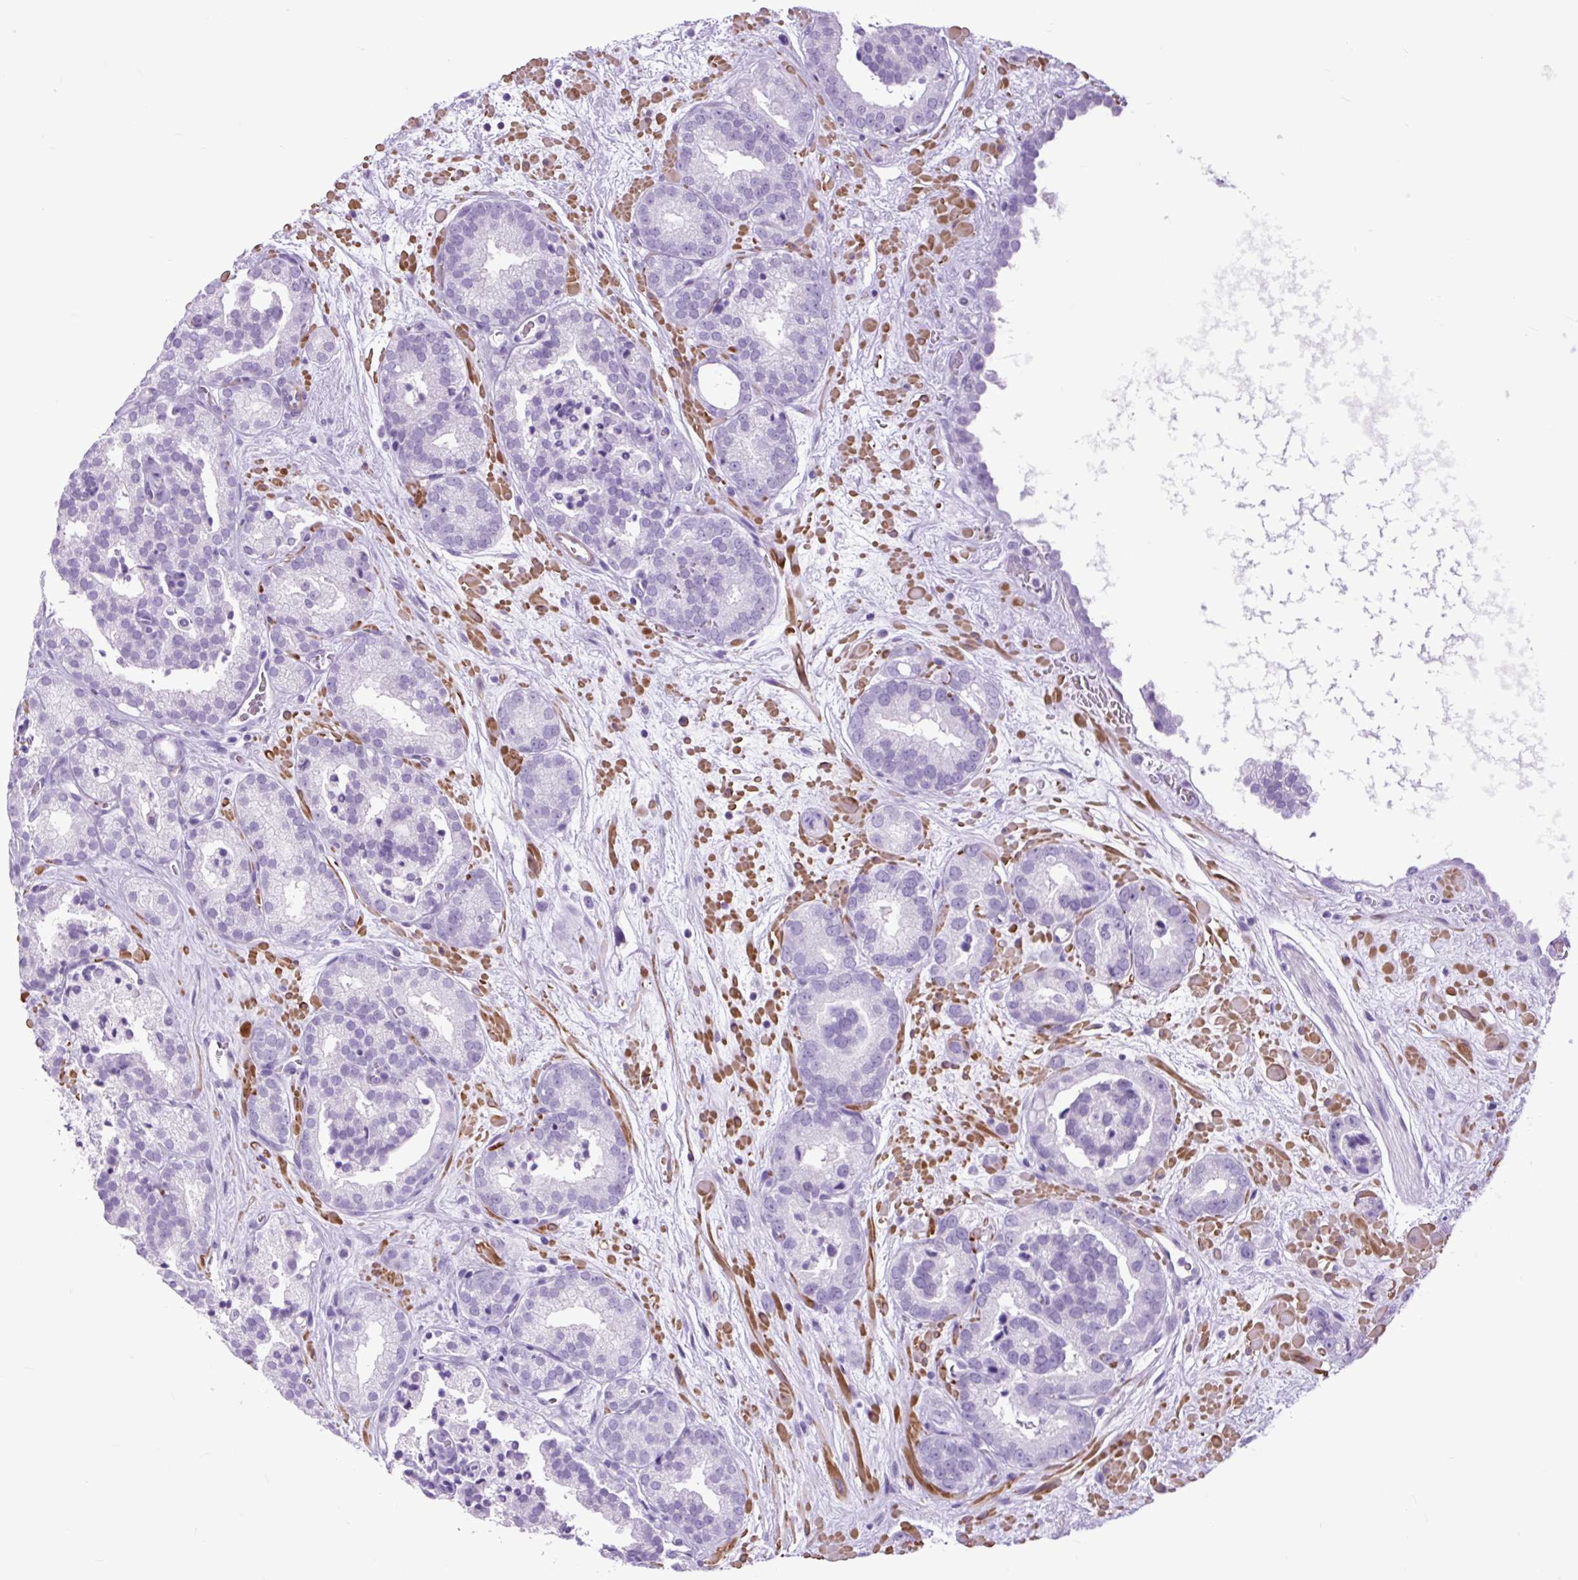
{"staining": {"intensity": "negative", "quantity": "none", "location": "none"}, "tissue": "prostate cancer", "cell_type": "Tumor cells", "image_type": "cancer", "snomed": [{"axis": "morphology", "description": "Adenocarcinoma, High grade"}, {"axis": "topography", "description": "Prostate"}], "caption": "The immunohistochemistry (IHC) image has no significant staining in tumor cells of prostate cancer tissue.", "gene": "DPP6", "patient": {"sex": "male", "age": 66}}